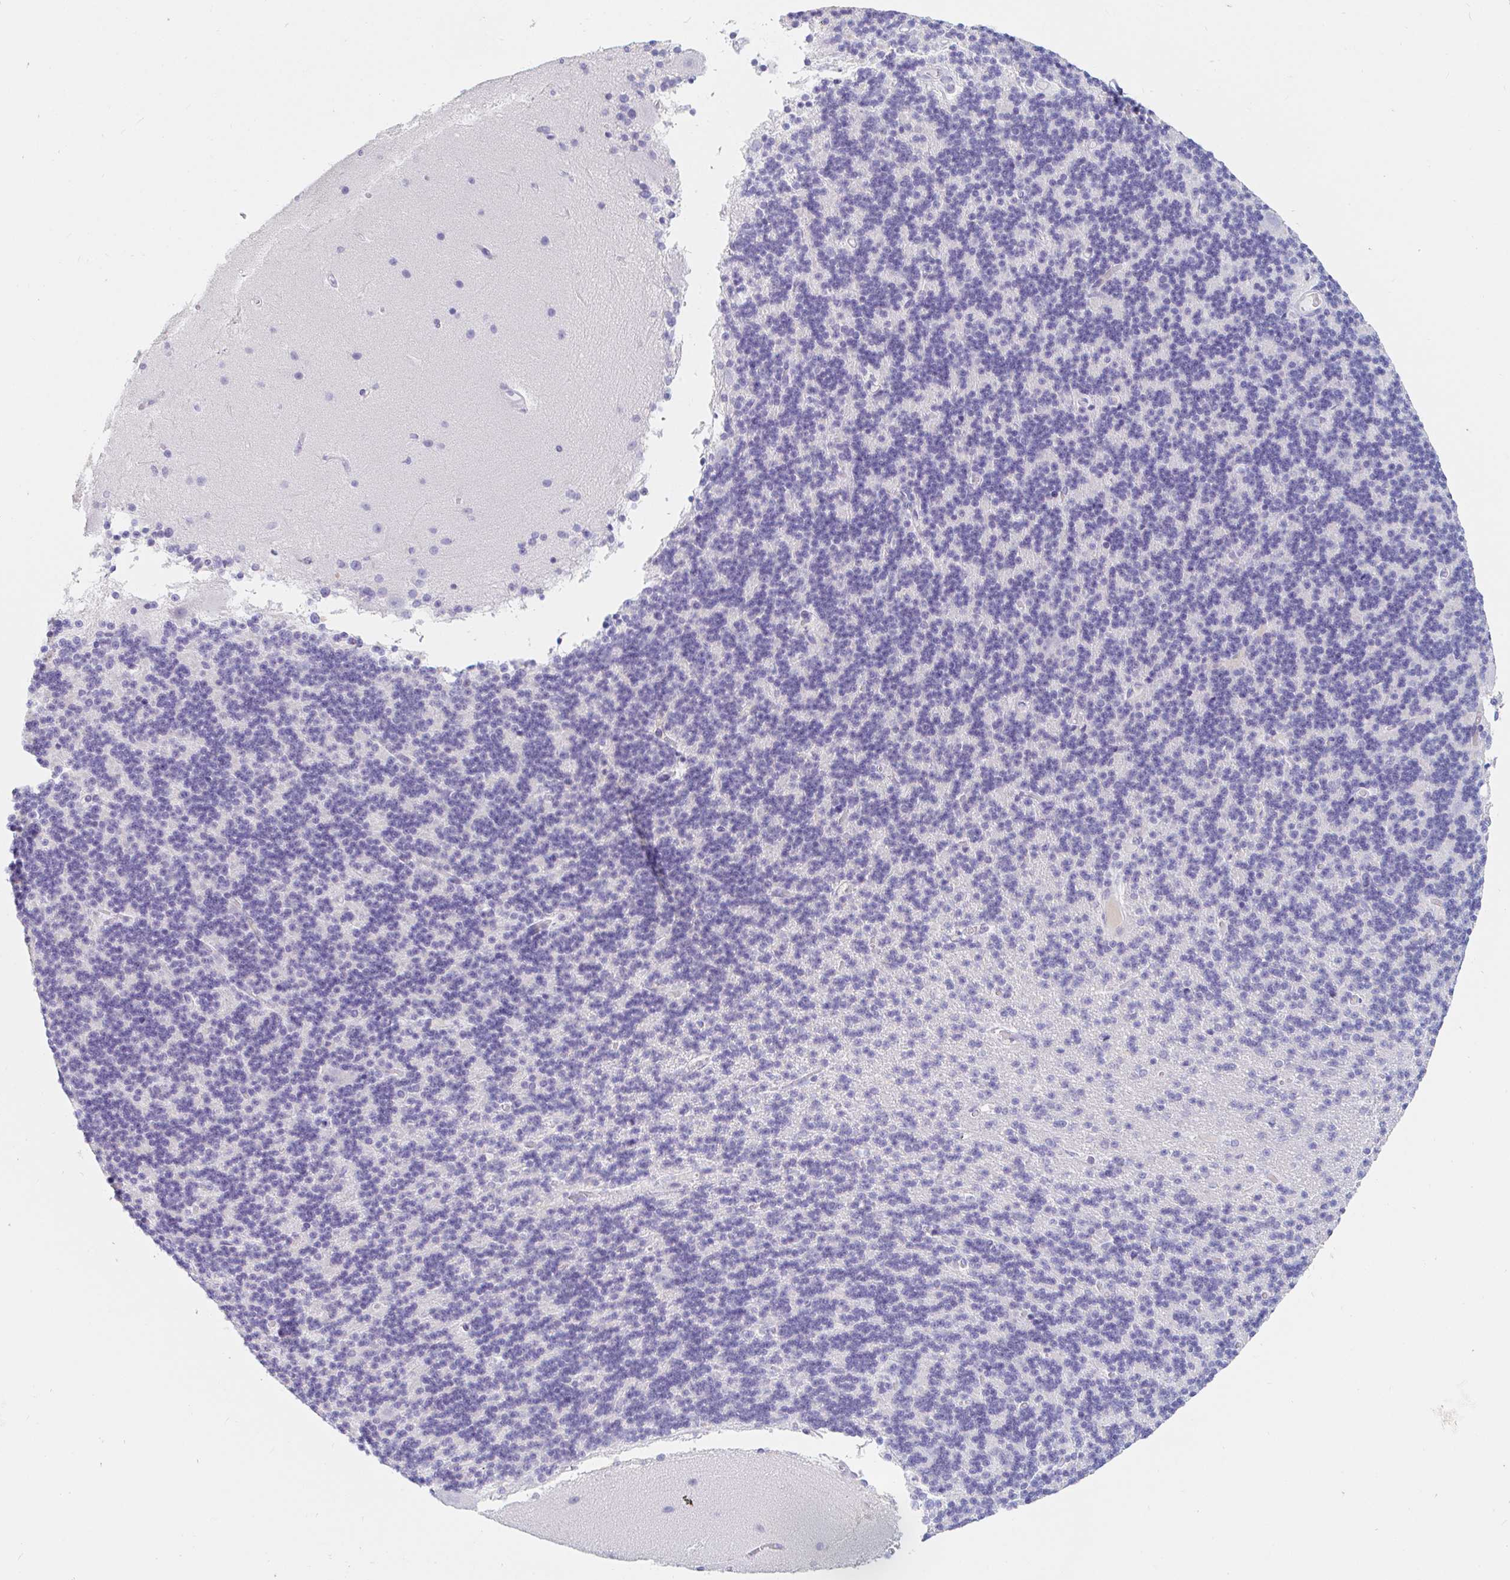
{"staining": {"intensity": "negative", "quantity": "none", "location": "none"}, "tissue": "cerebellum", "cell_type": "Cells in granular layer", "image_type": "normal", "snomed": [{"axis": "morphology", "description": "Normal tissue, NOS"}, {"axis": "topography", "description": "Cerebellum"}], "caption": "Cells in granular layer are negative for protein expression in normal human cerebellum. (DAB (3,3'-diaminobenzidine) immunohistochemistry with hematoxylin counter stain).", "gene": "TEX44", "patient": {"sex": "female", "age": 54}}